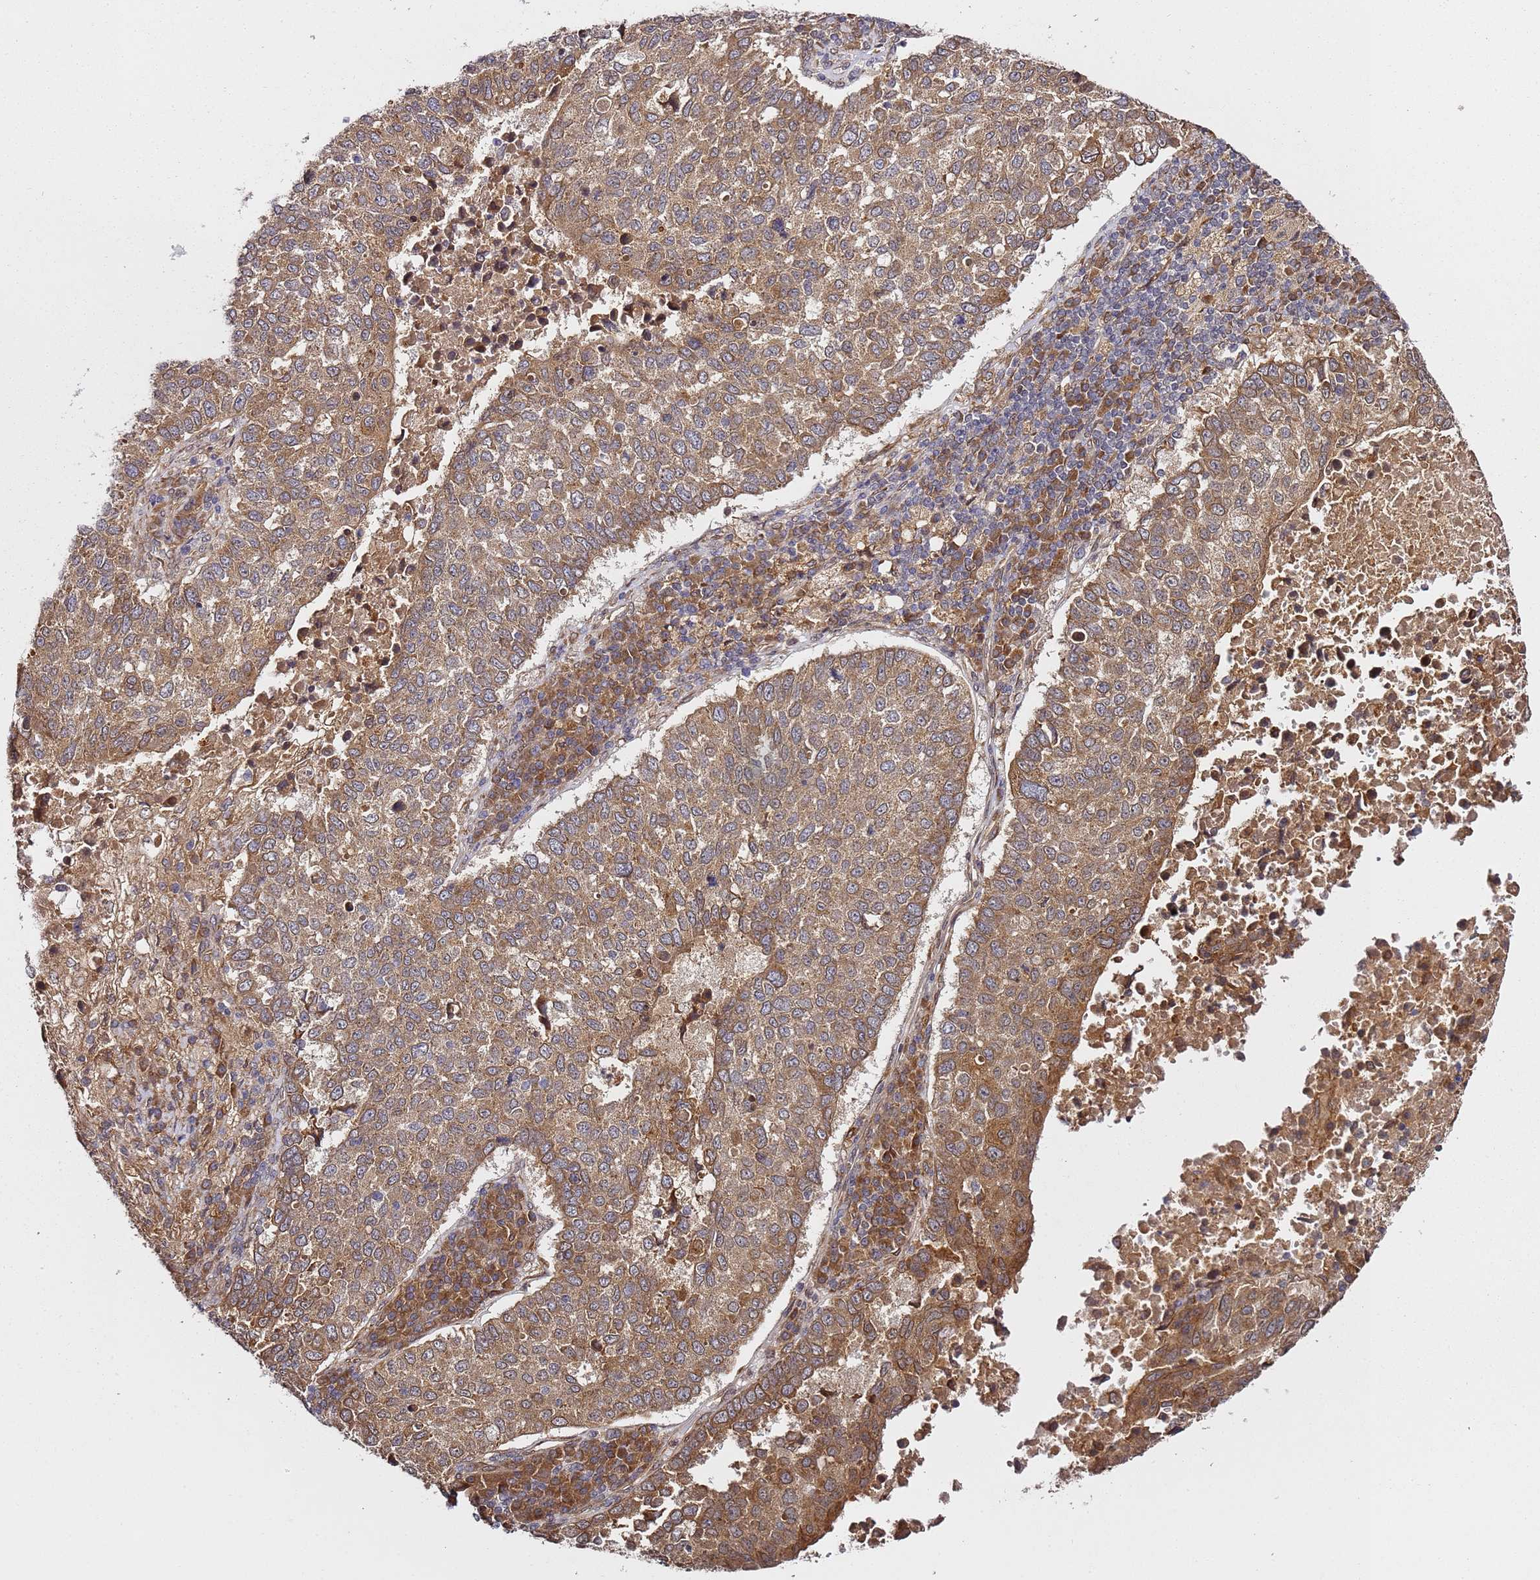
{"staining": {"intensity": "moderate", "quantity": ">75%", "location": "cytoplasmic/membranous"}, "tissue": "lung cancer", "cell_type": "Tumor cells", "image_type": "cancer", "snomed": [{"axis": "morphology", "description": "Squamous cell carcinoma, NOS"}, {"axis": "topography", "description": "Lung"}], "caption": "Lung cancer tissue shows moderate cytoplasmic/membranous staining in approximately >75% of tumor cells, visualized by immunohistochemistry.", "gene": "PRKAB2", "patient": {"sex": "male", "age": 73}}